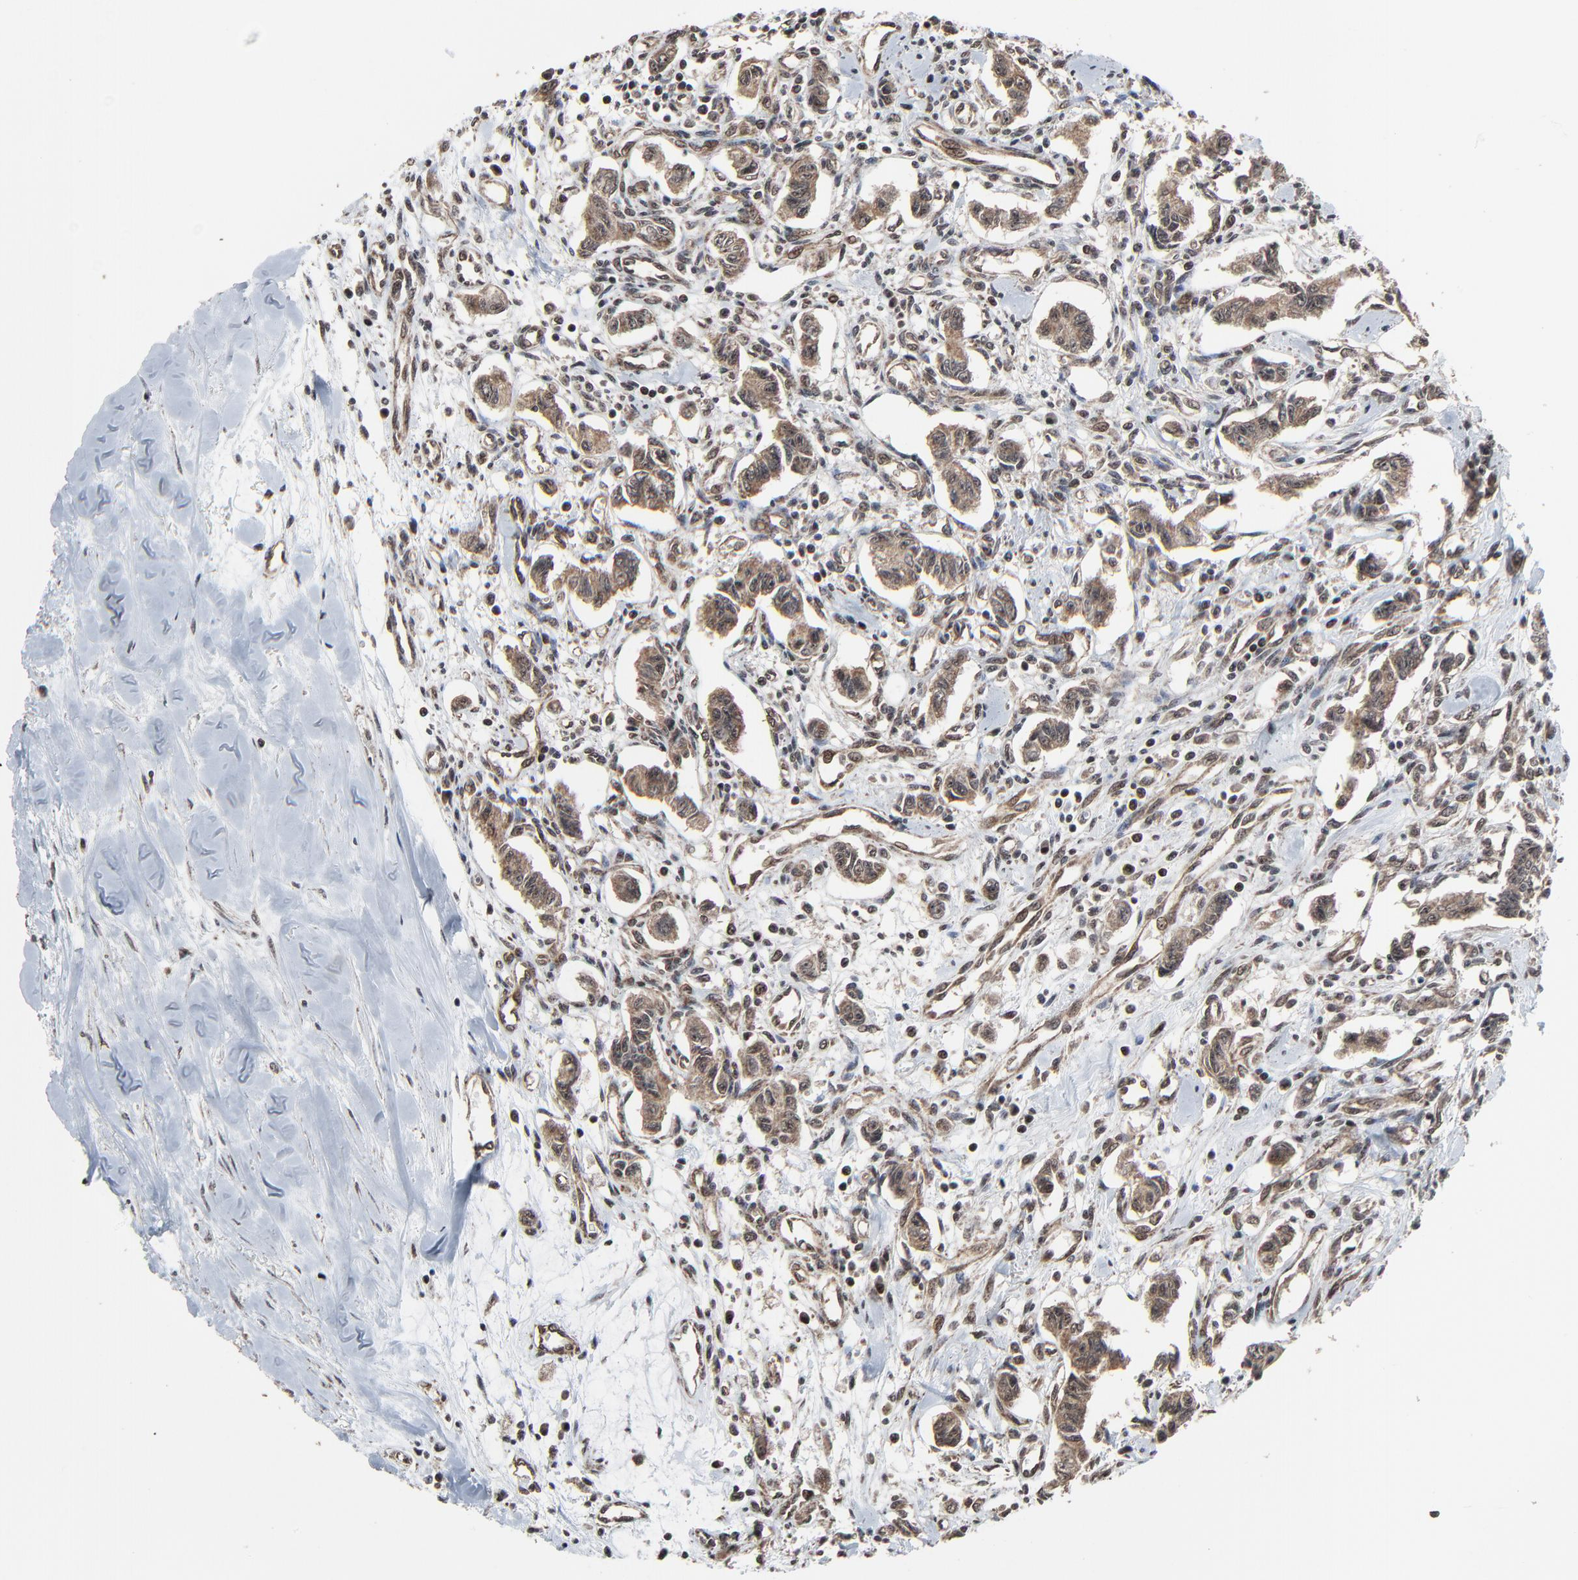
{"staining": {"intensity": "weak", "quantity": ">75%", "location": "cytoplasmic/membranous,nuclear"}, "tissue": "renal cancer", "cell_type": "Tumor cells", "image_type": "cancer", "snomed": [{"axis": "morphology", "description": "Carcinoid, malignant, NOS"}, {"axis": "topography", "description": "Kidney"}], "caption": "The immunohistochemical stain shows weak cytoplasmic/membranous and nuclear positivity in tumor cells of renal cancer (carcinoid (malignant)) tissue. (DAB (3,3'-diaminobenzidine) = brown stain, brightfield microscopy at high magnification).", "gene": "RHOJ", "patient": {"sex": "female", "age": 41}}